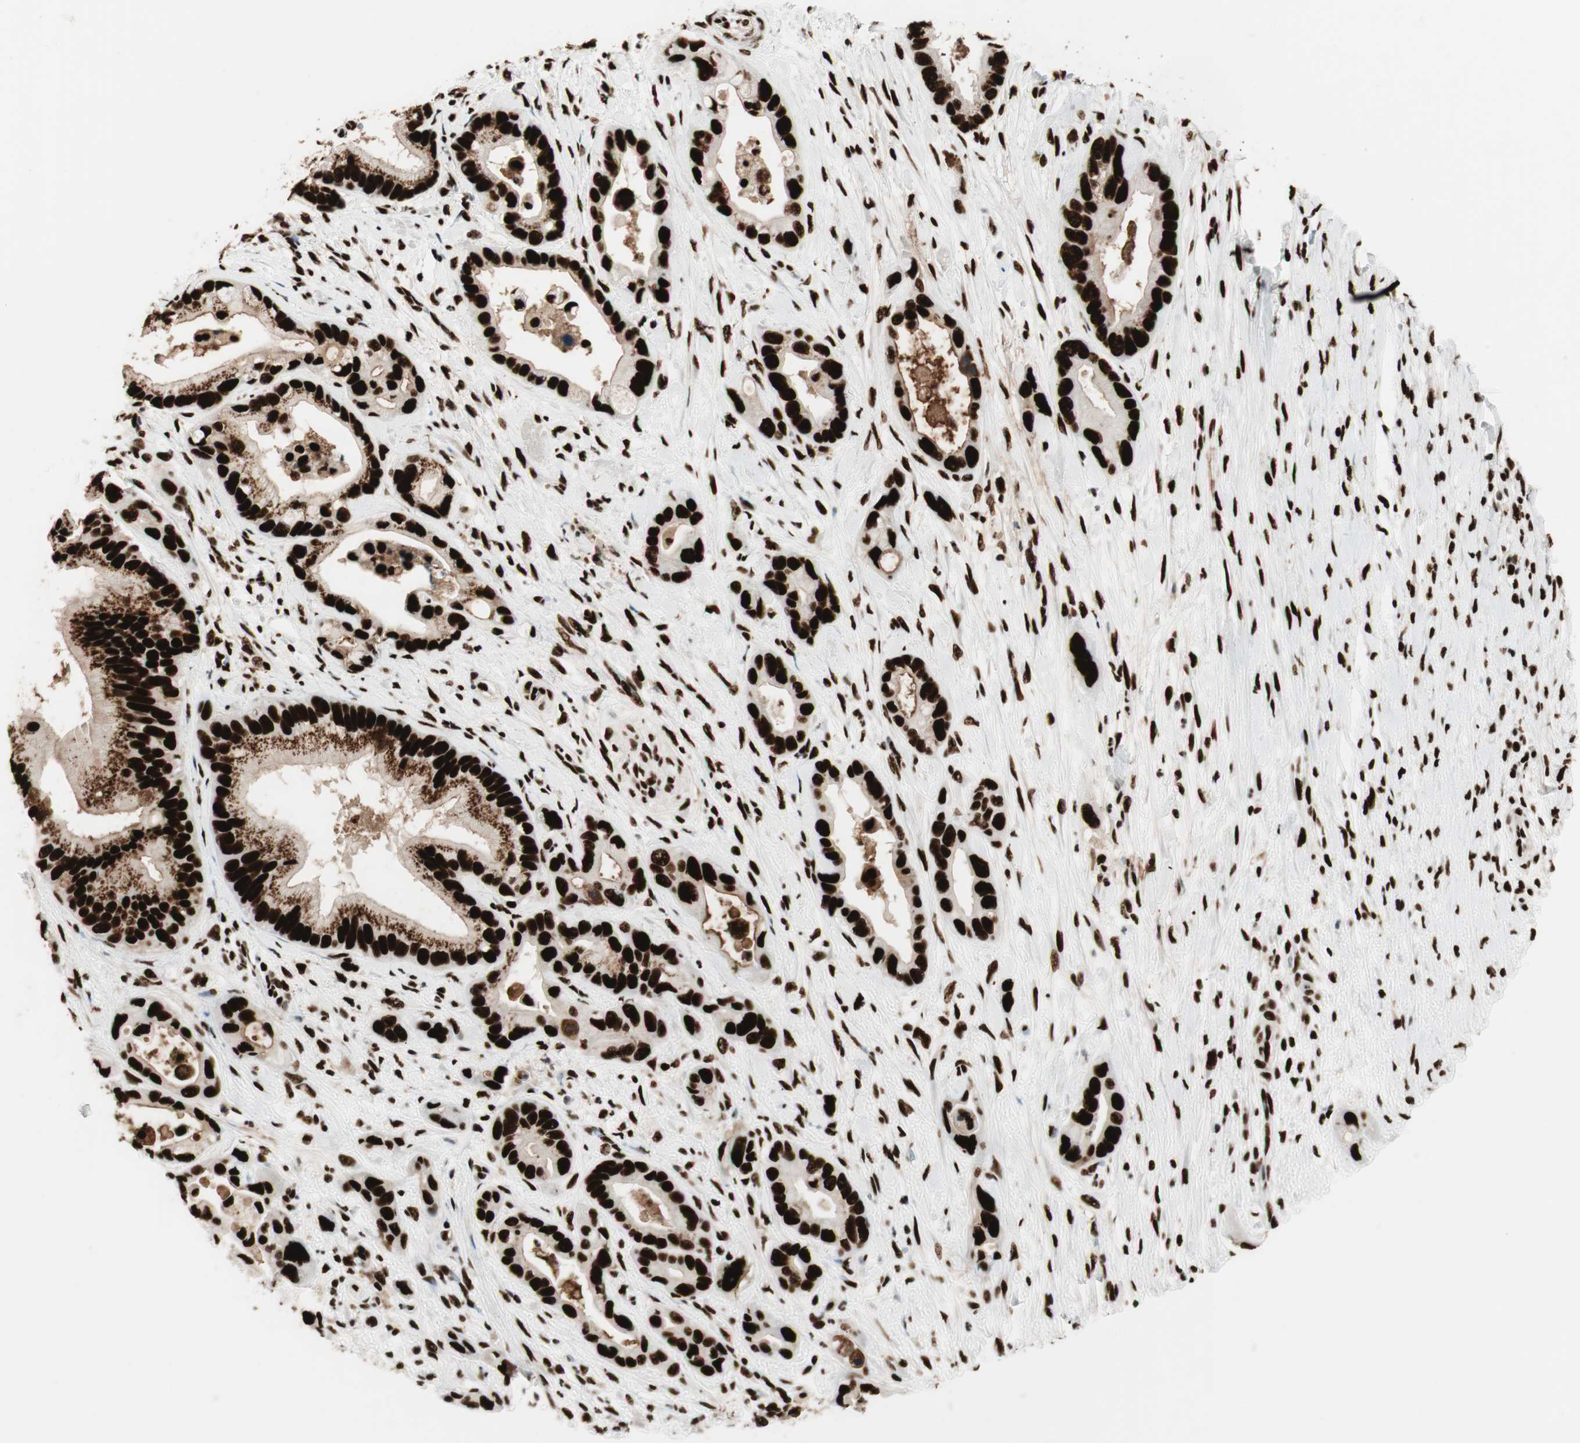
{"staining": {"intensity": "strong", "quantity": ">75%", "location": "nuclear"}, "tissue": "pancreatic cancer", "cell_type": "Tumor cells", "image_type": "cancer", "snomed": [{"axis": "morphology", "description": "Adenocarcinoma, NOS"}, {"axis": "topography", "description": "Pancreas"}], "caption": "Human adenocarcinoma (pancreatic) stained with a brown dye shows strong nuclear positive expression in about >75% of tumor cells.", "gene": "PSME3", "patient": {"sex": "female", "age": 77}}